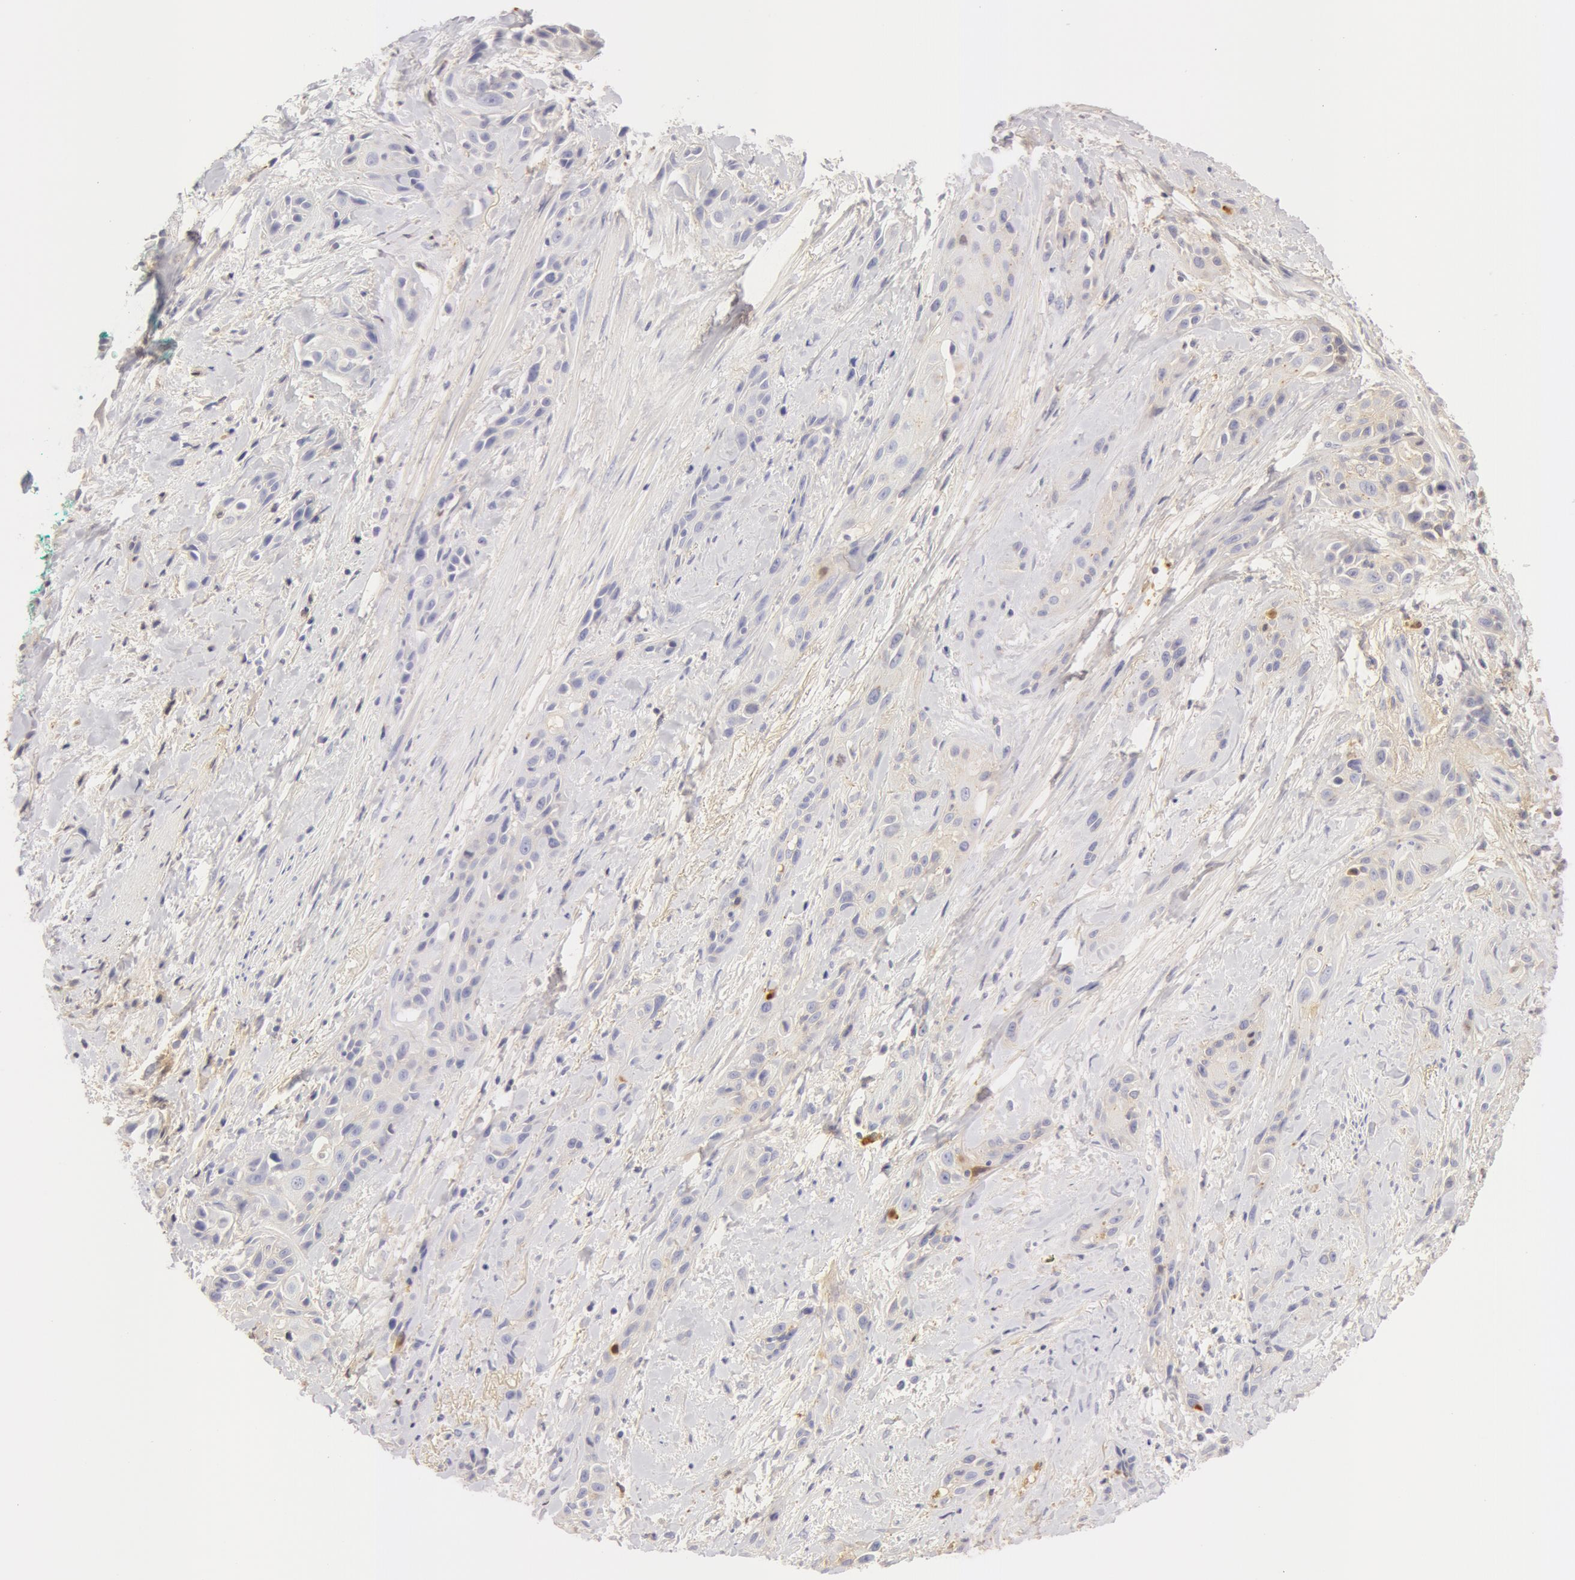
{"staining": {"intensity": "weak", "quantity": ">75%", "location": "cytoplasmic/membranous"}, "tissue": "skin cancer", "cell_type": "Tumor cells", "image_type": "cancer", "snomed": [{"axis": "morphology", "description": "Squamous cell carcinoma, NOS"}, {"axis": "topography", "description": "Skin"}, {"axis": "topography", "description": "Anal"}], "caption": "Immunohistochemistry (IHC) staining of squamous cell carcinoma (skin), which exhibits low levels of weak cytoplasmic/membranous positivity in approximately >75% of tumor cells indicating weak cytoplasmic/membranous protein positivity. The staining was performed using DAB (3,3'-diaminobenzidine) (brown) for protein detection and nuclei were counterstained in hematoxylin (blue).", "gene": "GC", "patient": {"sex": "male", "age": 64}}